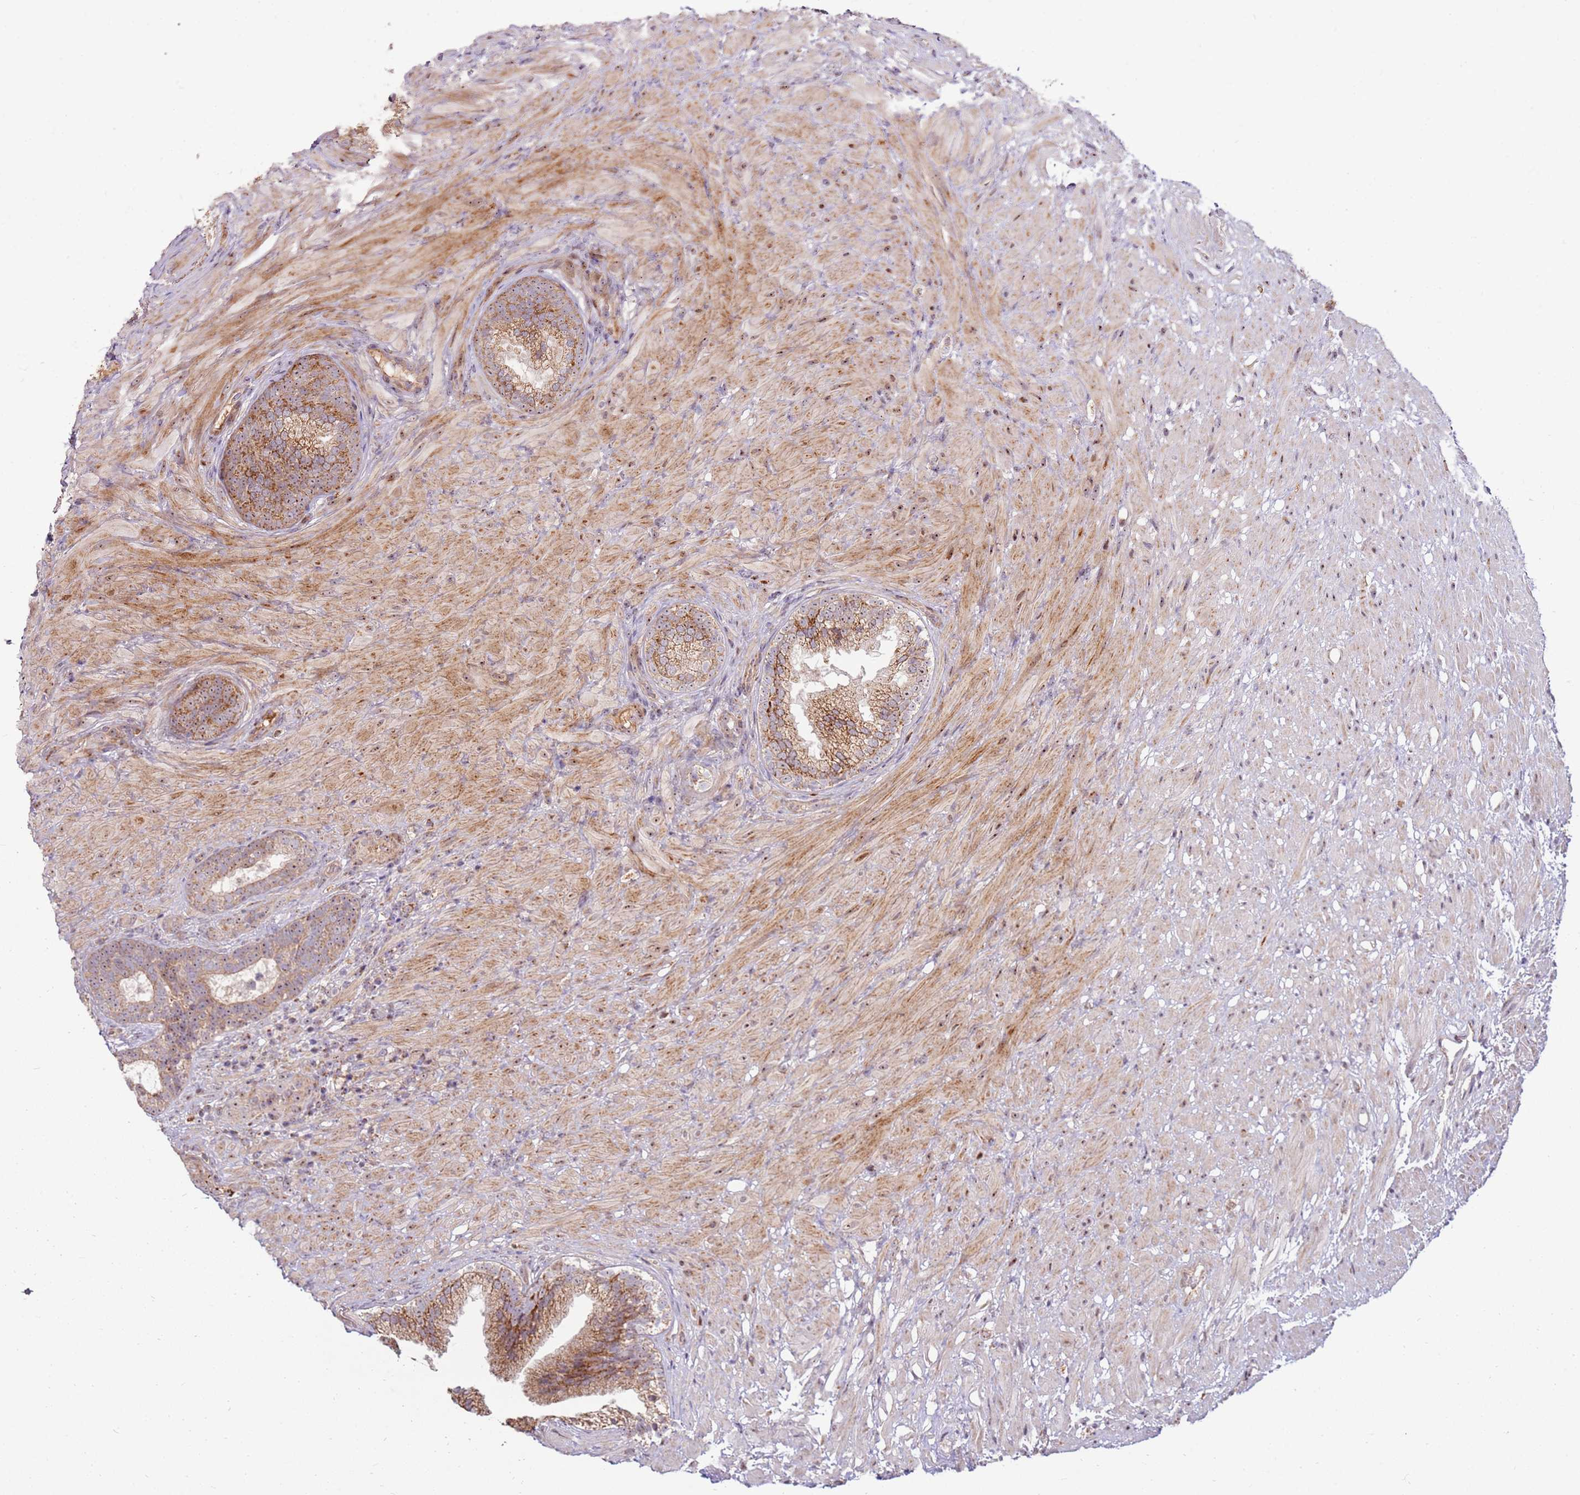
{"staining": {"intensity": "moderate", "quantity": ">75%", "location": "cytoplasmic/membranous"}, "tissue": "prostate", "cell_type": "Glandular cells", "image_type": "normal", "snomed": [{"axis": "morphology", "description": "Normal tissue, NOS"}, {"axis": "topography", "description": "Prostate"}], "caption": "This photomicrograph demonstrates immunohistochemistry staining of benign prostate, with medium moderate cytoplasmic/membranous positivity in about >75% of glandular cells.", "gene": "KIF25", "patient": {"sex": "male", "age": 76}}